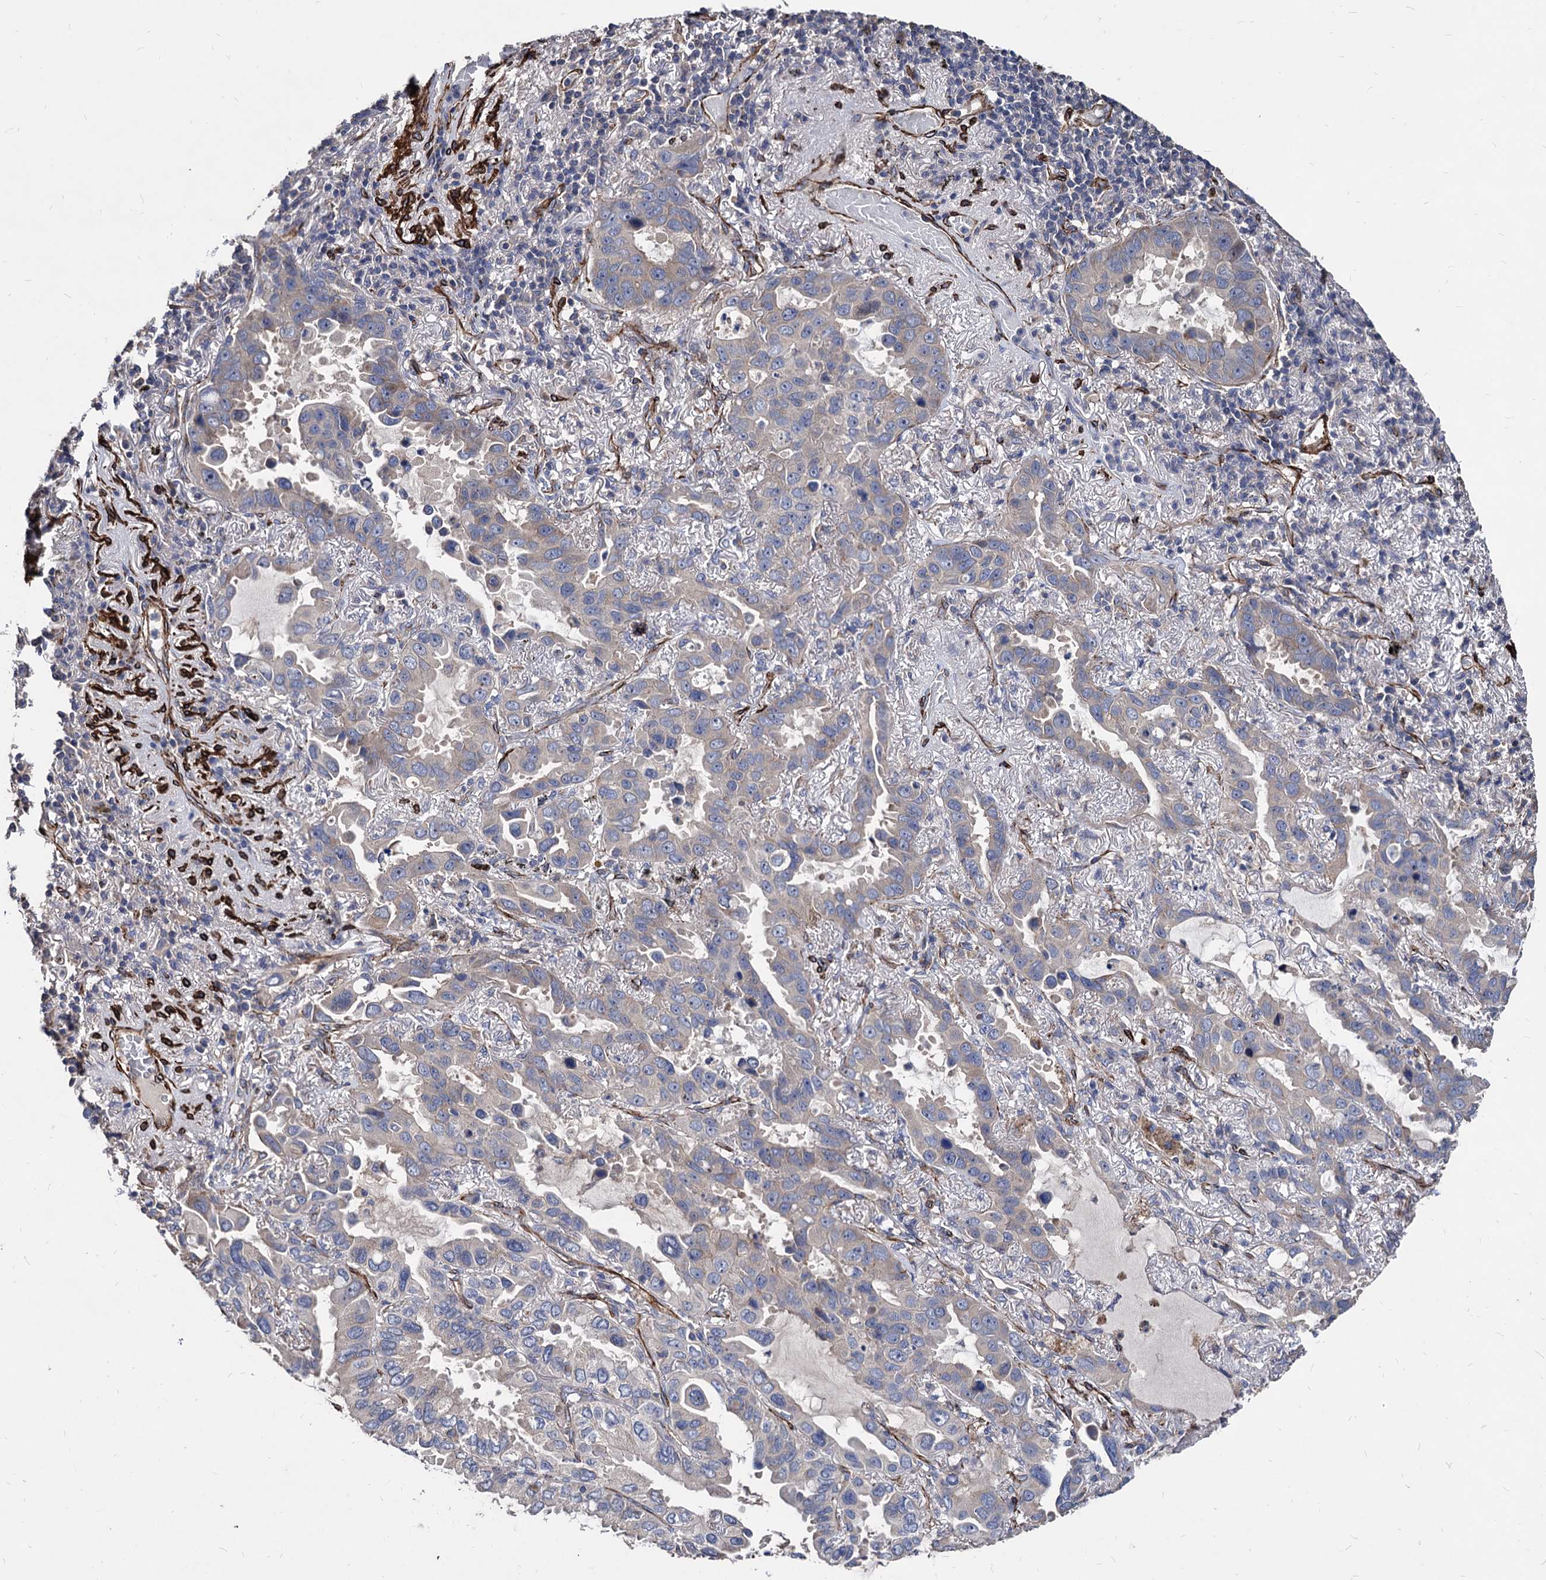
{"staining": {"intensity": "negative", "quantity": "none", "location": "none"}, "tissue": "lung cancer", "cell_type": "Tumor cells", "image_type": "cancer", "snomed": [{"axis": "morphology", "description": "Adenocarcinoma, NOS"}, {"axis": "topography", "description": "Lung"}], "caption": "Micrograph shows no significant protein staining in tumor cells of lung cancer.", "gene": "WDR11", "patient": {"sex": "male", "age": 64}}